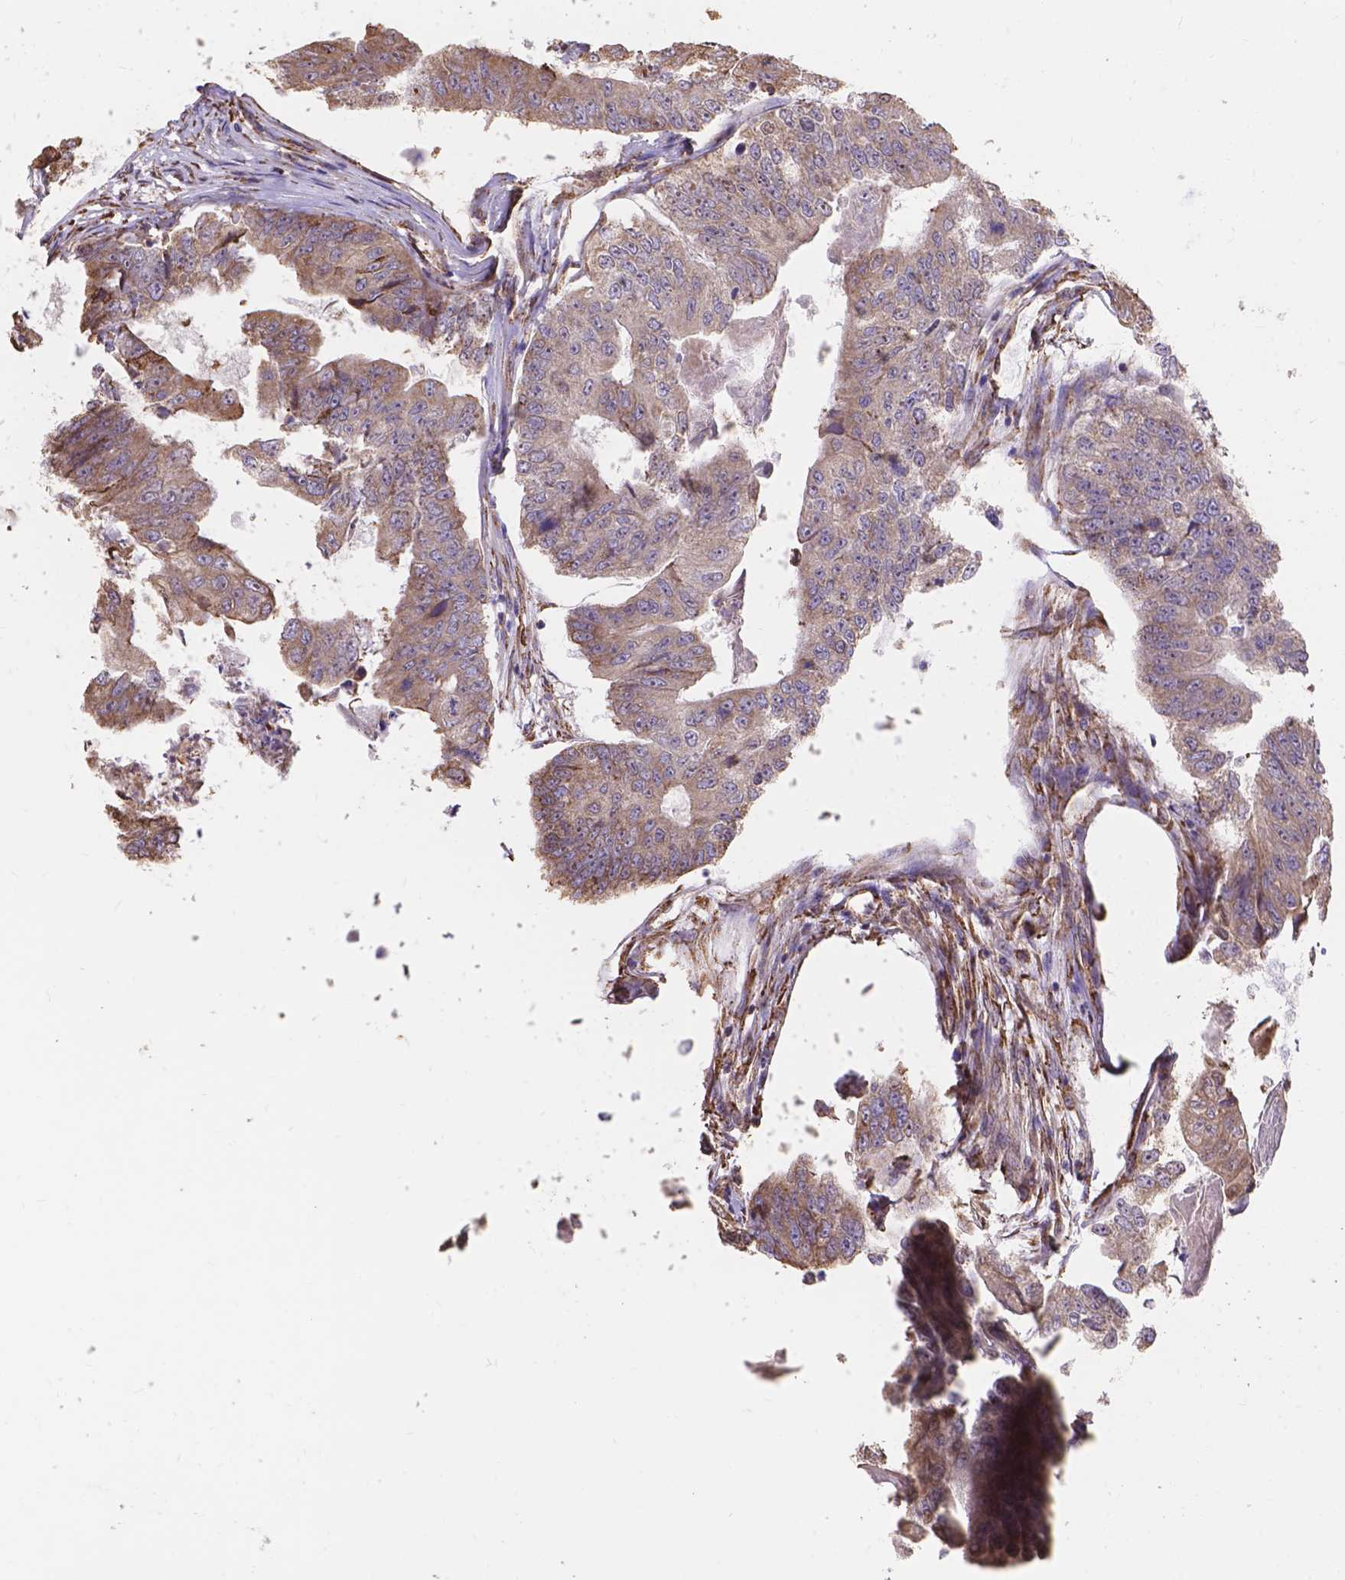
{"staining": {"intensity": "weak", "quantity": "<25%", "location": "cytoplasmic/membranous"}, "tissue": "colorectal cancer", "cell_type": "Tumor cells", "image_type": "cancer", "snomed": [{"axis": "morphology", "description": "Adenocarcinoma, NOS"}, {"axis": "topography", "description": "Colon"}], "caption": "Immunohistochemistry (IHC) photomicrograph of colorectal adenocarcinoma stained for a protein (brown), which demonstrates no expression in tumor cells. Nuclei are stained in blue.", "gene": "IPO11", "patient": {"sex": "female", "age": 67}}